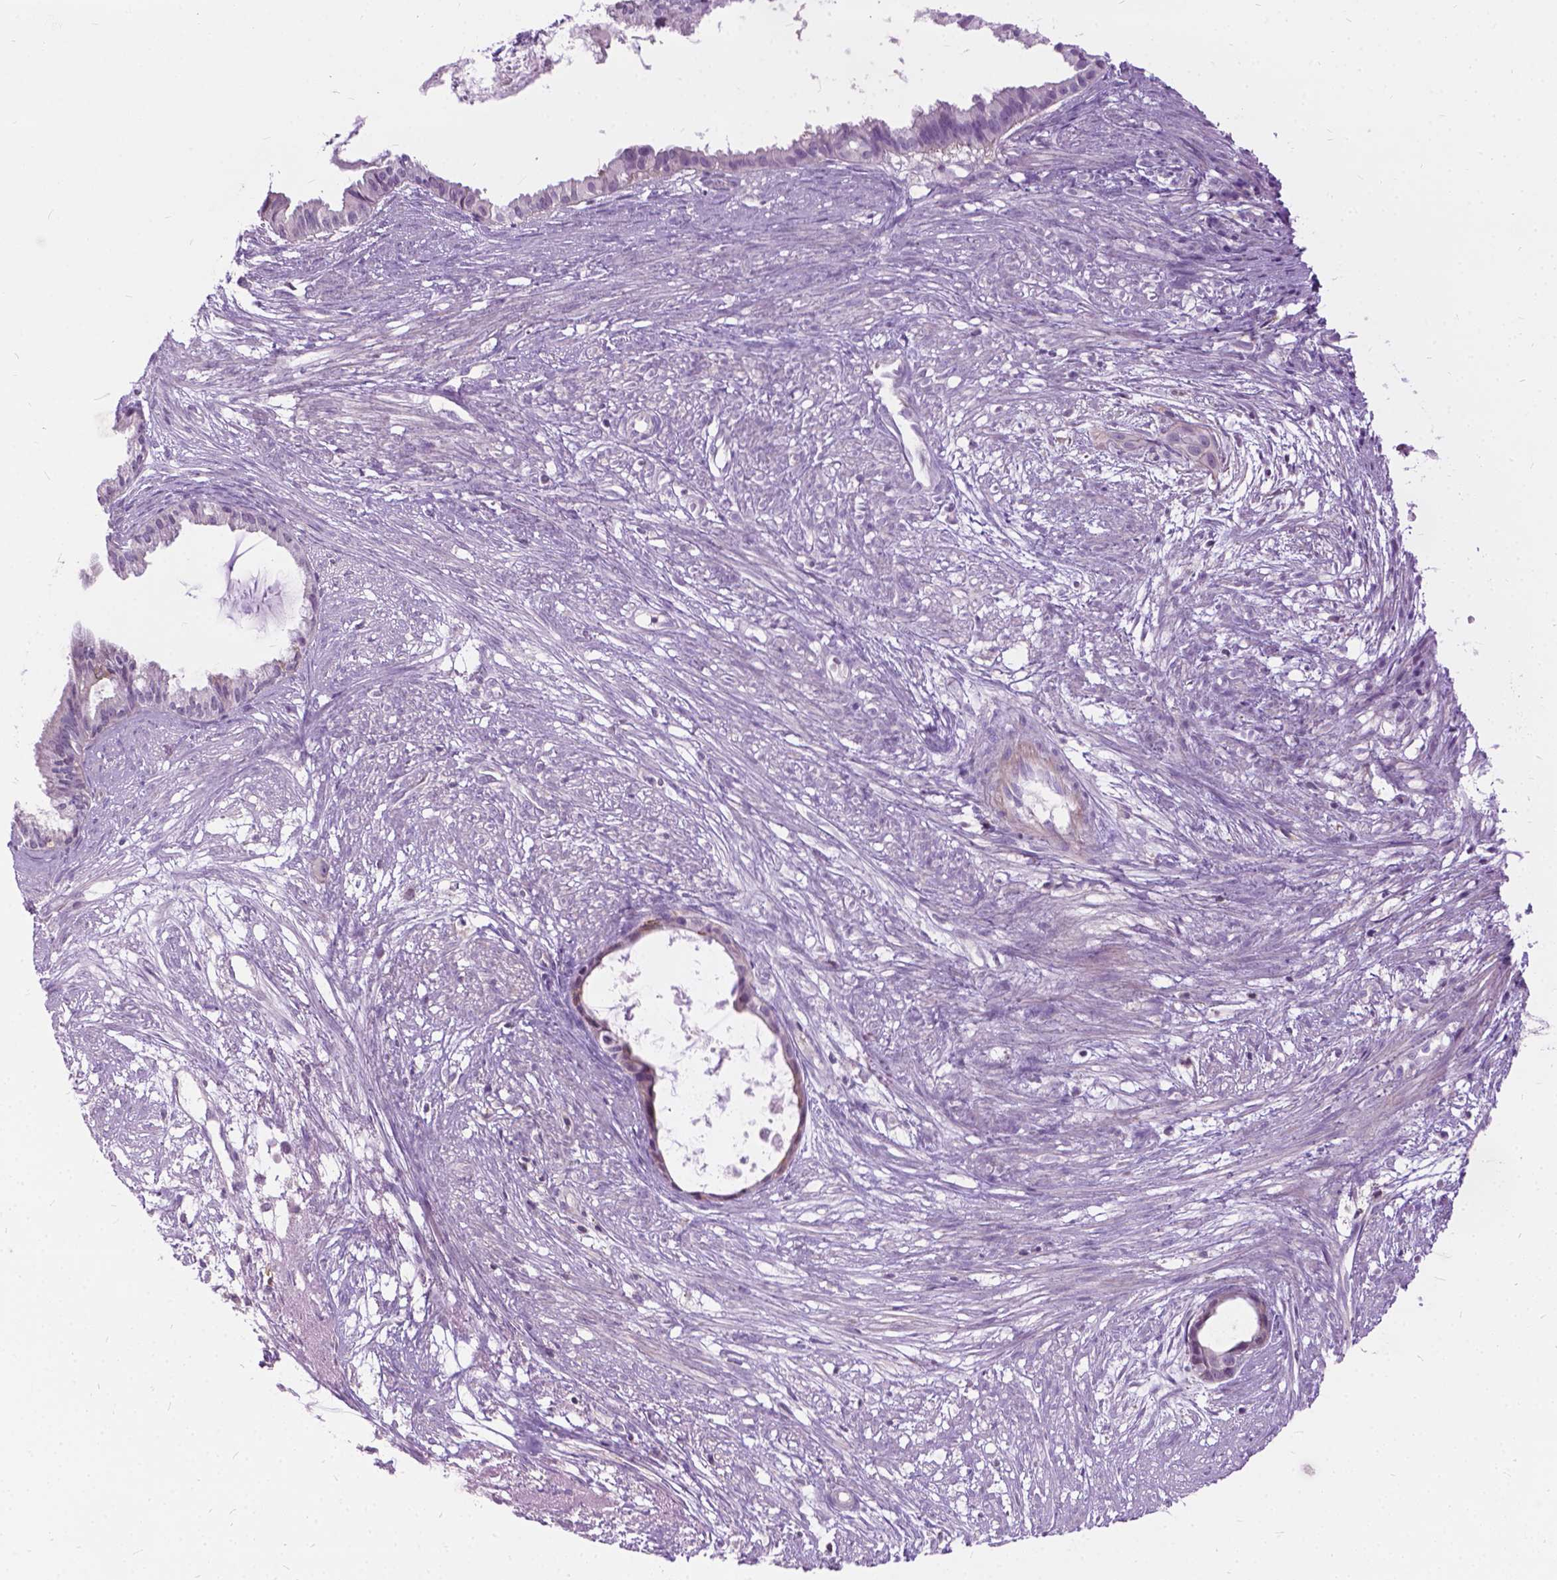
{"staining": {"intensity": "negative", "quantity": "none", "location": "none"}, "tissue": "endometrial cancer", "cell_type": "Tumor cells", "image_type": "cancer", "snomed": [{"axis": "morphology", "description": "Adenocarcinoma, NOS"}, {"axis": "topography", "description": "Endometrium"}], "caption": "An immunohistochemistry (IHC) histopathology image of endometrial cancer is shown. There is no staining in tumor cells of endometrial cancer.", "gene": "JAK3", "patient": {"sex": "female", "age": 86}}